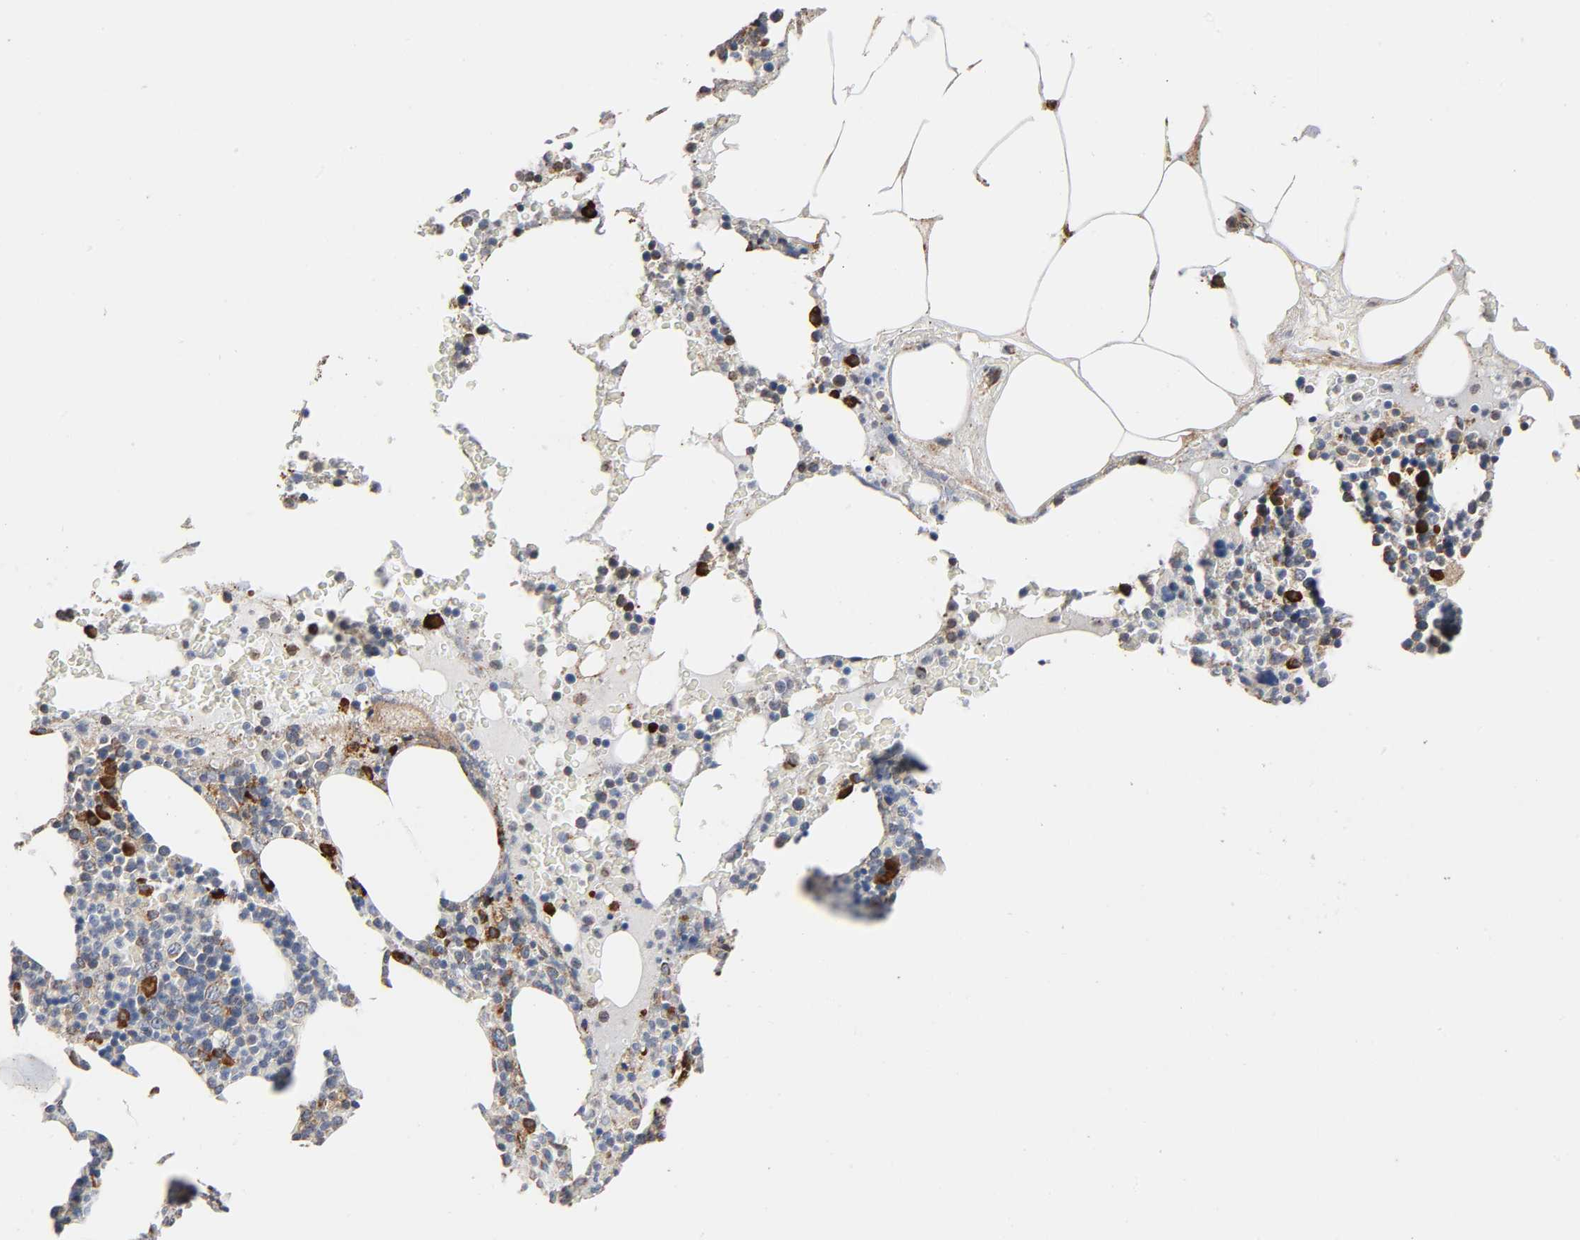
{"staining": {"intensity": "strong", "quantity": "<25%", "location": "cytoplasmic/membranous"}, "tissue": "bone marrow", "cell_type": "Hematopoietic cells", "image_type": "normal", "snomed": [{"axis": "morphology", "description": "Normal tissue, NOS"}, {"axis": "topography", "description": "Bone marrow"}], "caption": "Strong cytoplasmic/membranous protein positivity is identified in about <25% of hematopoietic cells in bone marrow. Immunohistochemistry stains the protein in brown and the nuclei are stained blue.", "gene": "MAP3K1", "patient": {"sex": "female", "age": 66}}